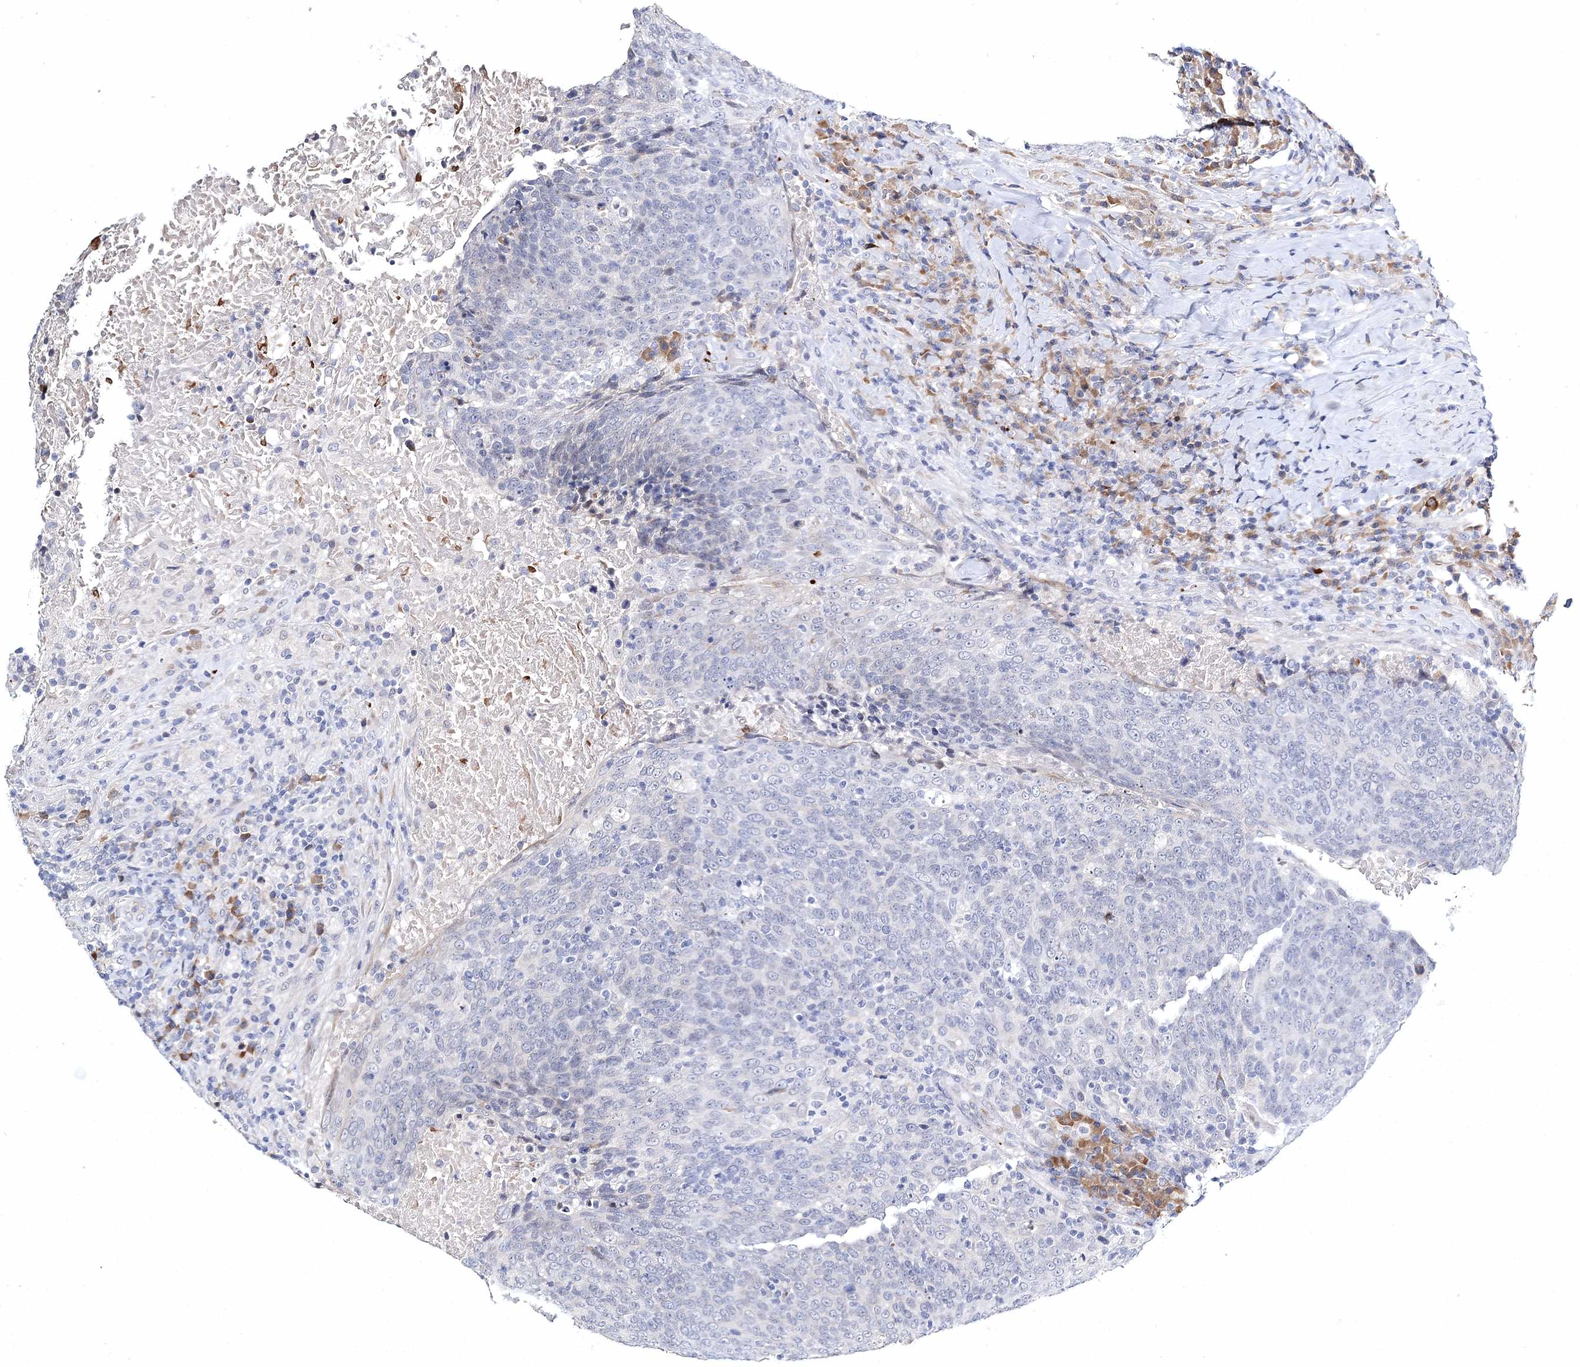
{"staining": {"intensity": "negative", "quantity": "none", "location": "none"}, "tissue": "head and neck cancer", "cell_type": "Tumor cells", "image_type": "cancer", "snomed": [{"axis": "morphology", "description": "Squamous cell carcinoma, NOS"}, {"axis": "morphology", "description": "Squamous cell carcinoma, metastatic, NOS"}, {"axis": "topography", "description": "Lymph node"}, {"axis": "topography", "description": "Head-Neck"}], "caption": "A photomicrograph of head and neck cancer (metastatic squamous cell carcinoma) stained for a protein shows no brown staining in tumor cells.", "gene": "MYOZ2", "patient": {"sex": "male", "age": 62}}